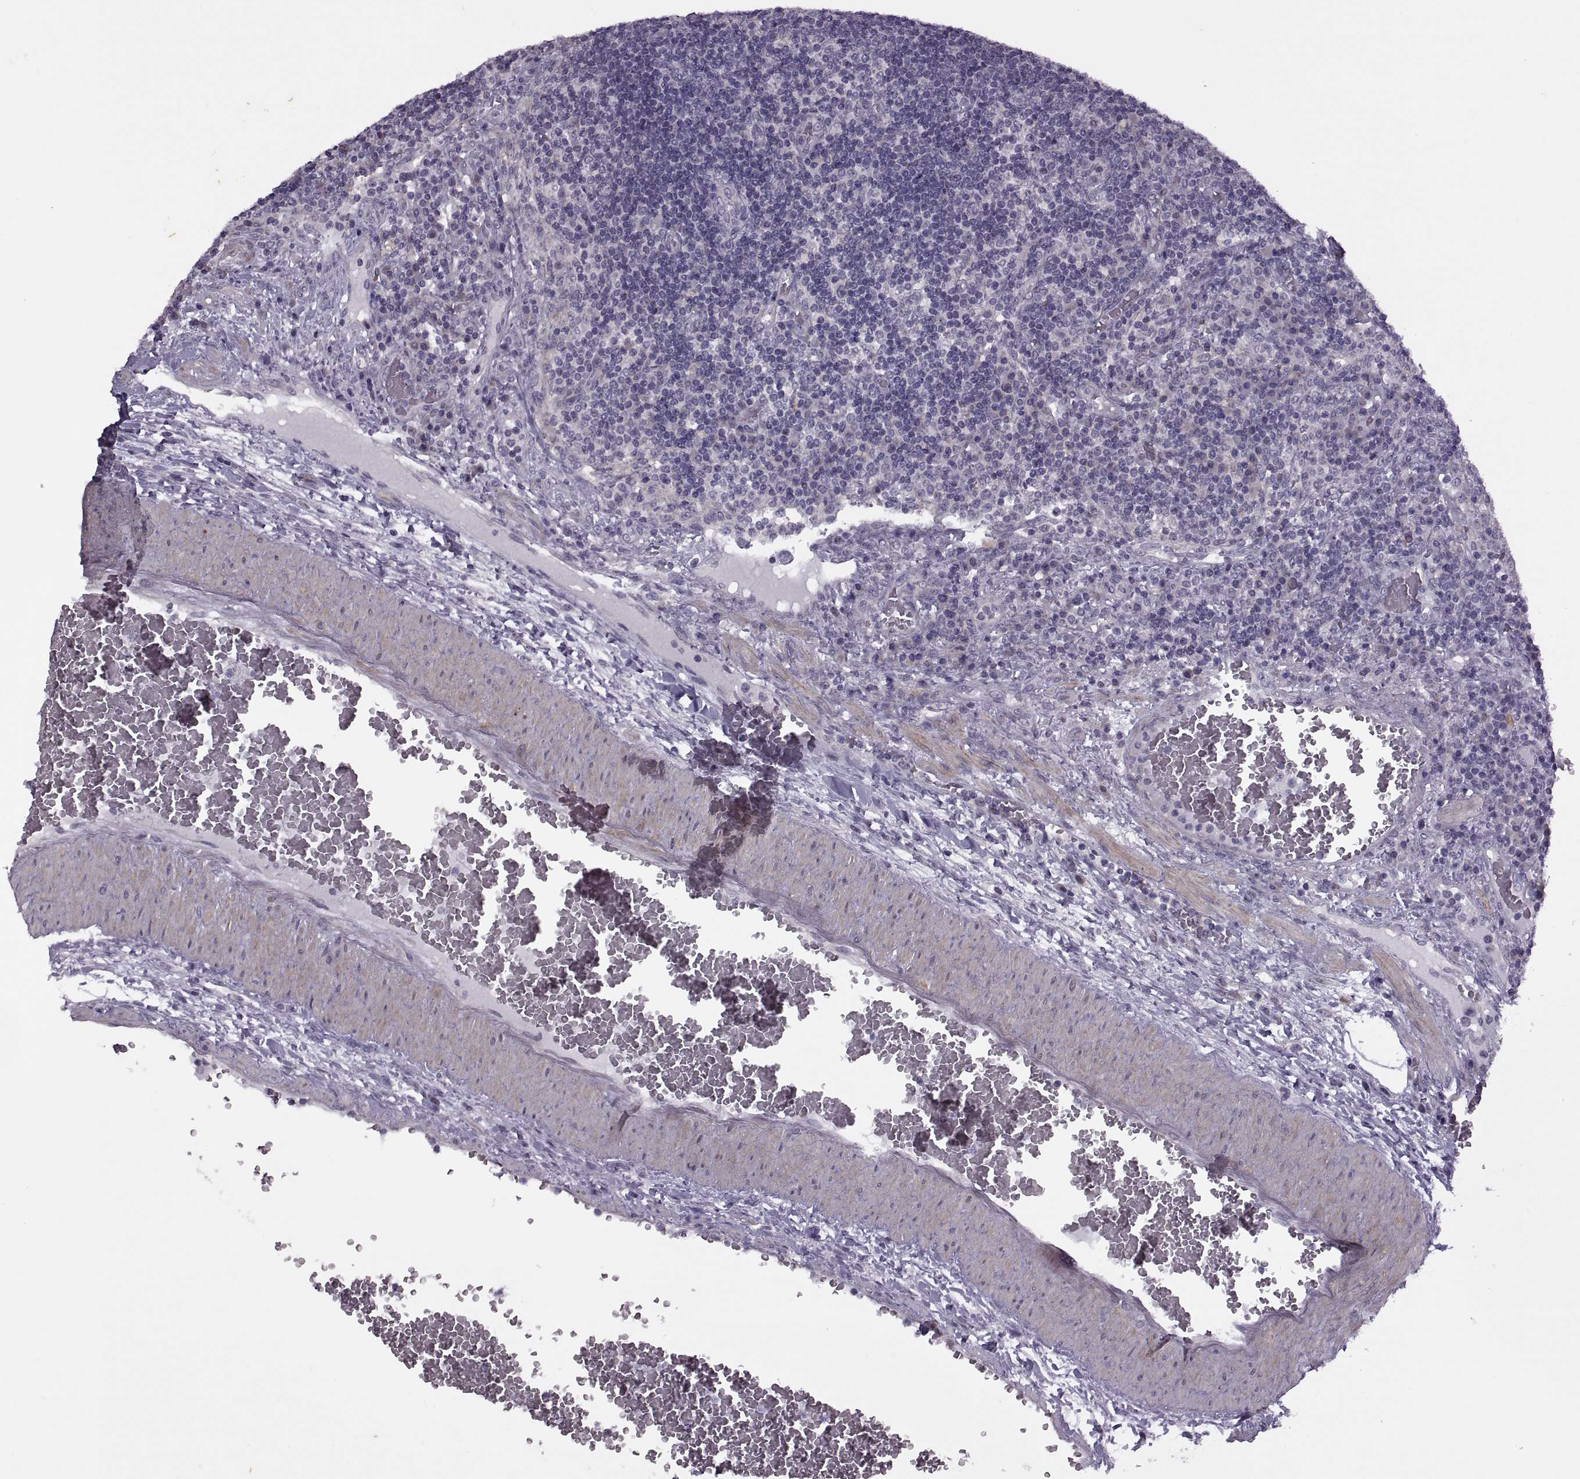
{"staining": {"intensity": "negative", "quantity": "none", "location": "none"}, "tissue": "lymph node", "cell_type": "Germinal center cells", "image_type": "normal", "snomed": [{"axis": "morphology", "description": "Normal tissue, NOS"}, {"axis": "topography", "description": "Lymph node"}], "caption": "Normal lymph node was stained to show a protein in brown. There is no significant positivity in germinal center cells. (DAB IHC, high magnification).", "gene": "RIPK4", "patient": {"sex": "male", "age": 63}}